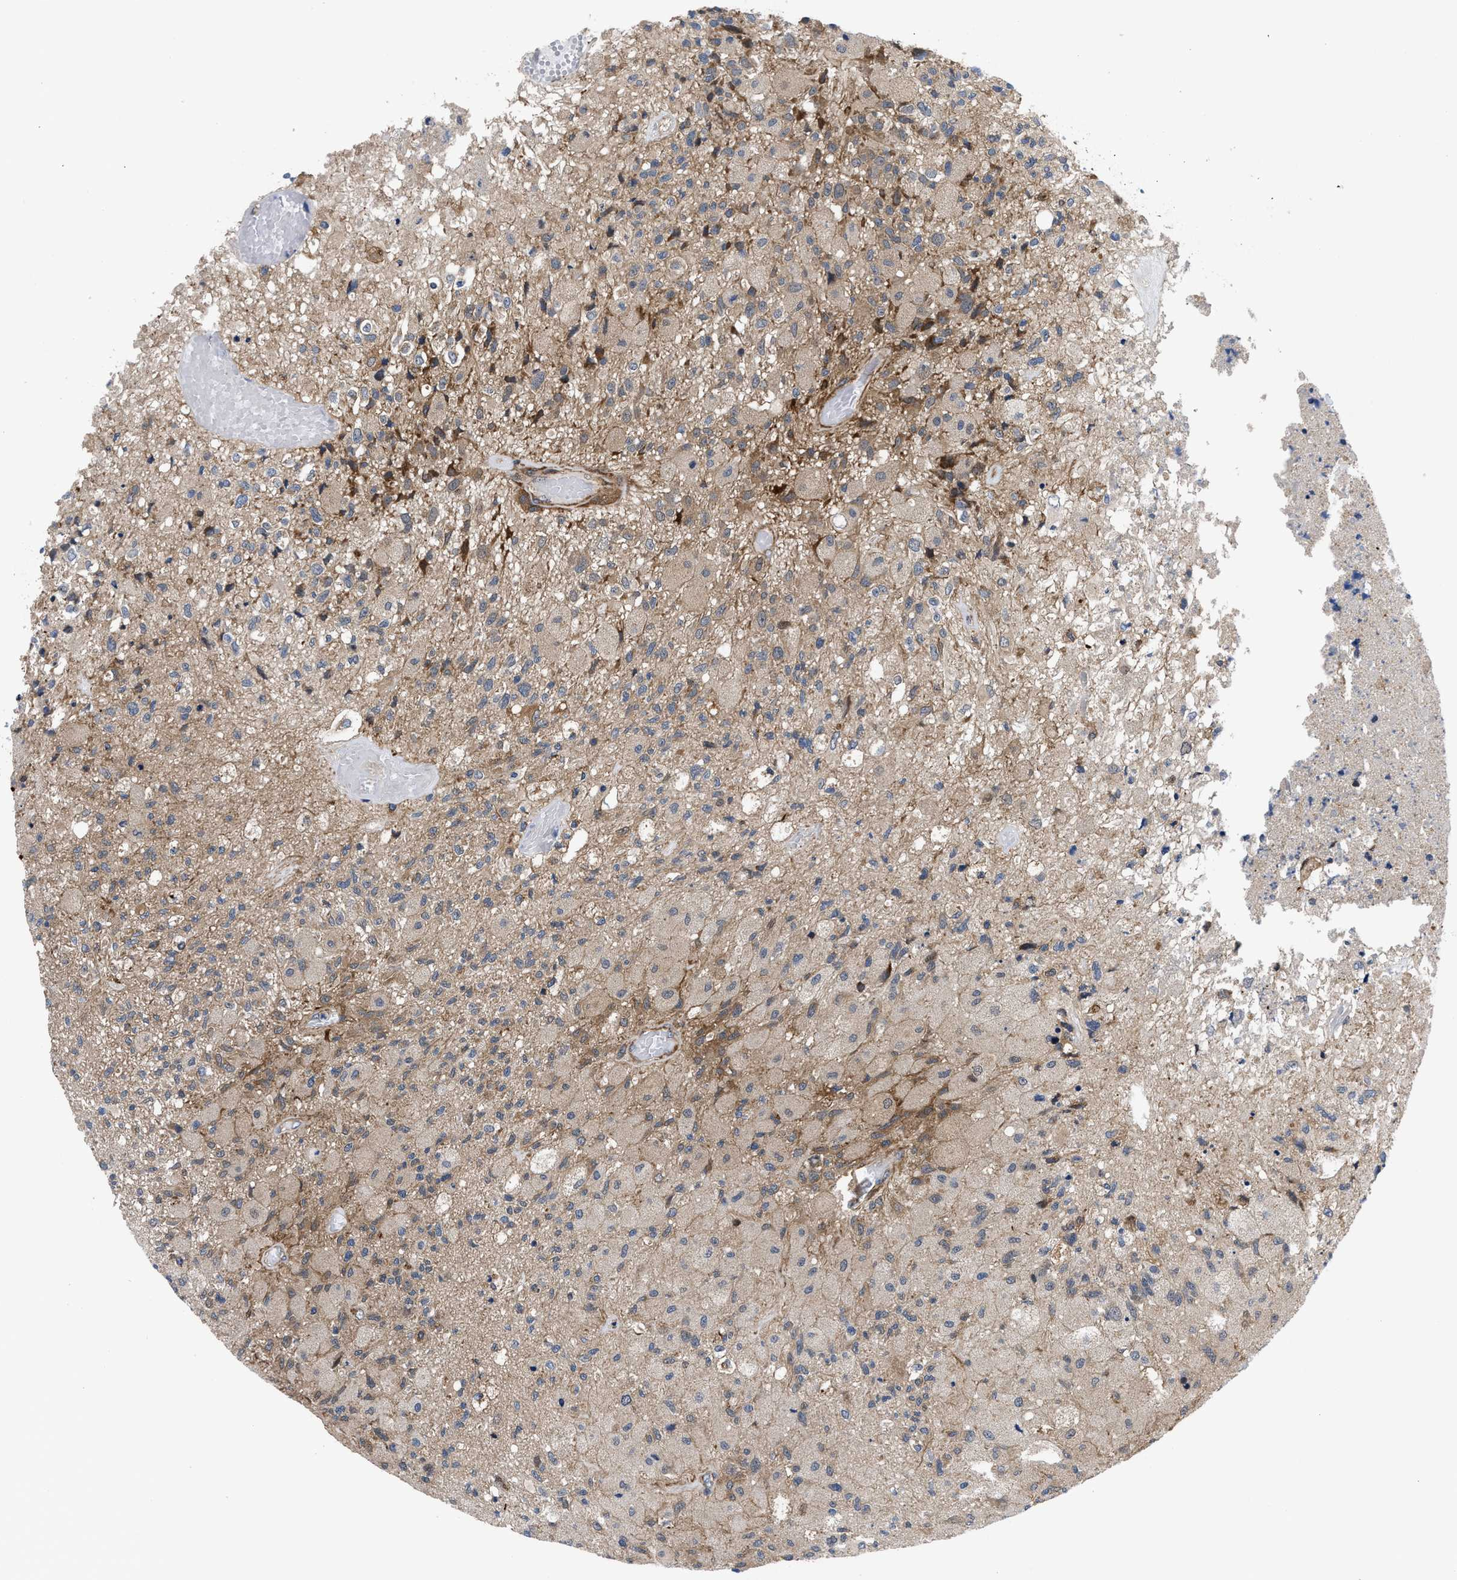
{"staining": {"intensity": "weak", "quantity": ">75%", "location": "cytoplasmic/membranous"}, "tissue": "glioma", "cell_type": "Tumor cells", "image_type": "cancer", "snomed": [{"axis": "morphology", "description": "Normal tissue, NOS"}, {"axis": "morphology", "description": "Glioma, malignant, High grade"}, {"axis": "topography", "description": "Cerebral cortex"}], "caption": "Tumor cells demonstrate low levels of weak cytoplasmic/membranous staining in approximately >75% of cells in human glioma. (brown staining indicates protein expression, while blue staining denotes nuclei).", "gene": "SPAST", "patient": {"sex": "male", "age": 77}}